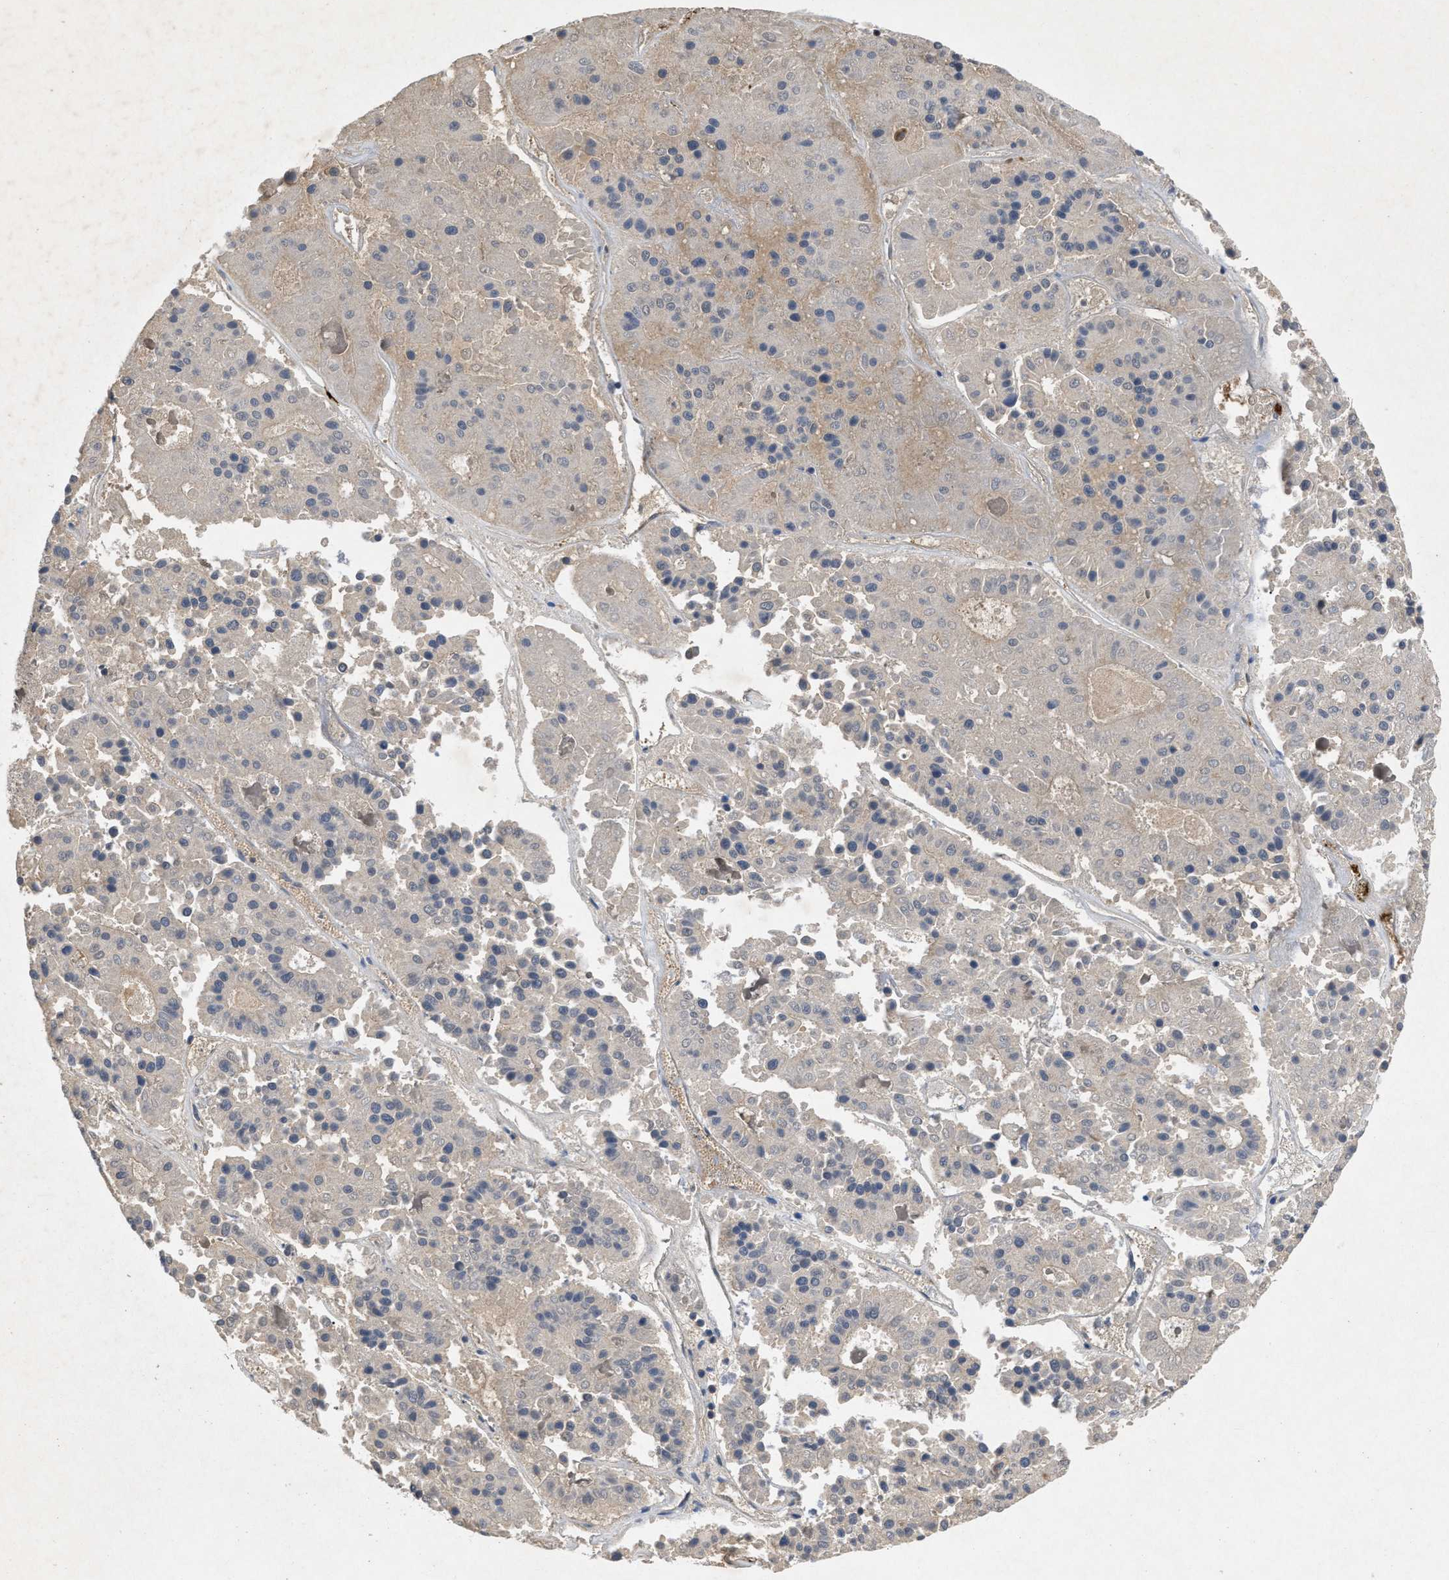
{"staining": {"intensity": "negative", "quantity": "none", "location": "none"}, "tissue": "pancreatic cancer", "cell_type": "Tumor cells", "image_type": "cancer", "snomed": [{"axis": "morphology", "description": "Adenocarcinoma, NOS"}, {"axis": "topography", "description": "Pancreas"}], "caption": "This image is of pancreatic adenocarcinoma stained with immunohistochemistry to label a protein in brown with the nuclei are counter-stained blue. There is no positivity in tumor cells. (Immunohistochemistry (ihc), brightfield microscopy, high magnification).", "gene": "LPAR2", "patient": {"sex": "male", "age": 50}}